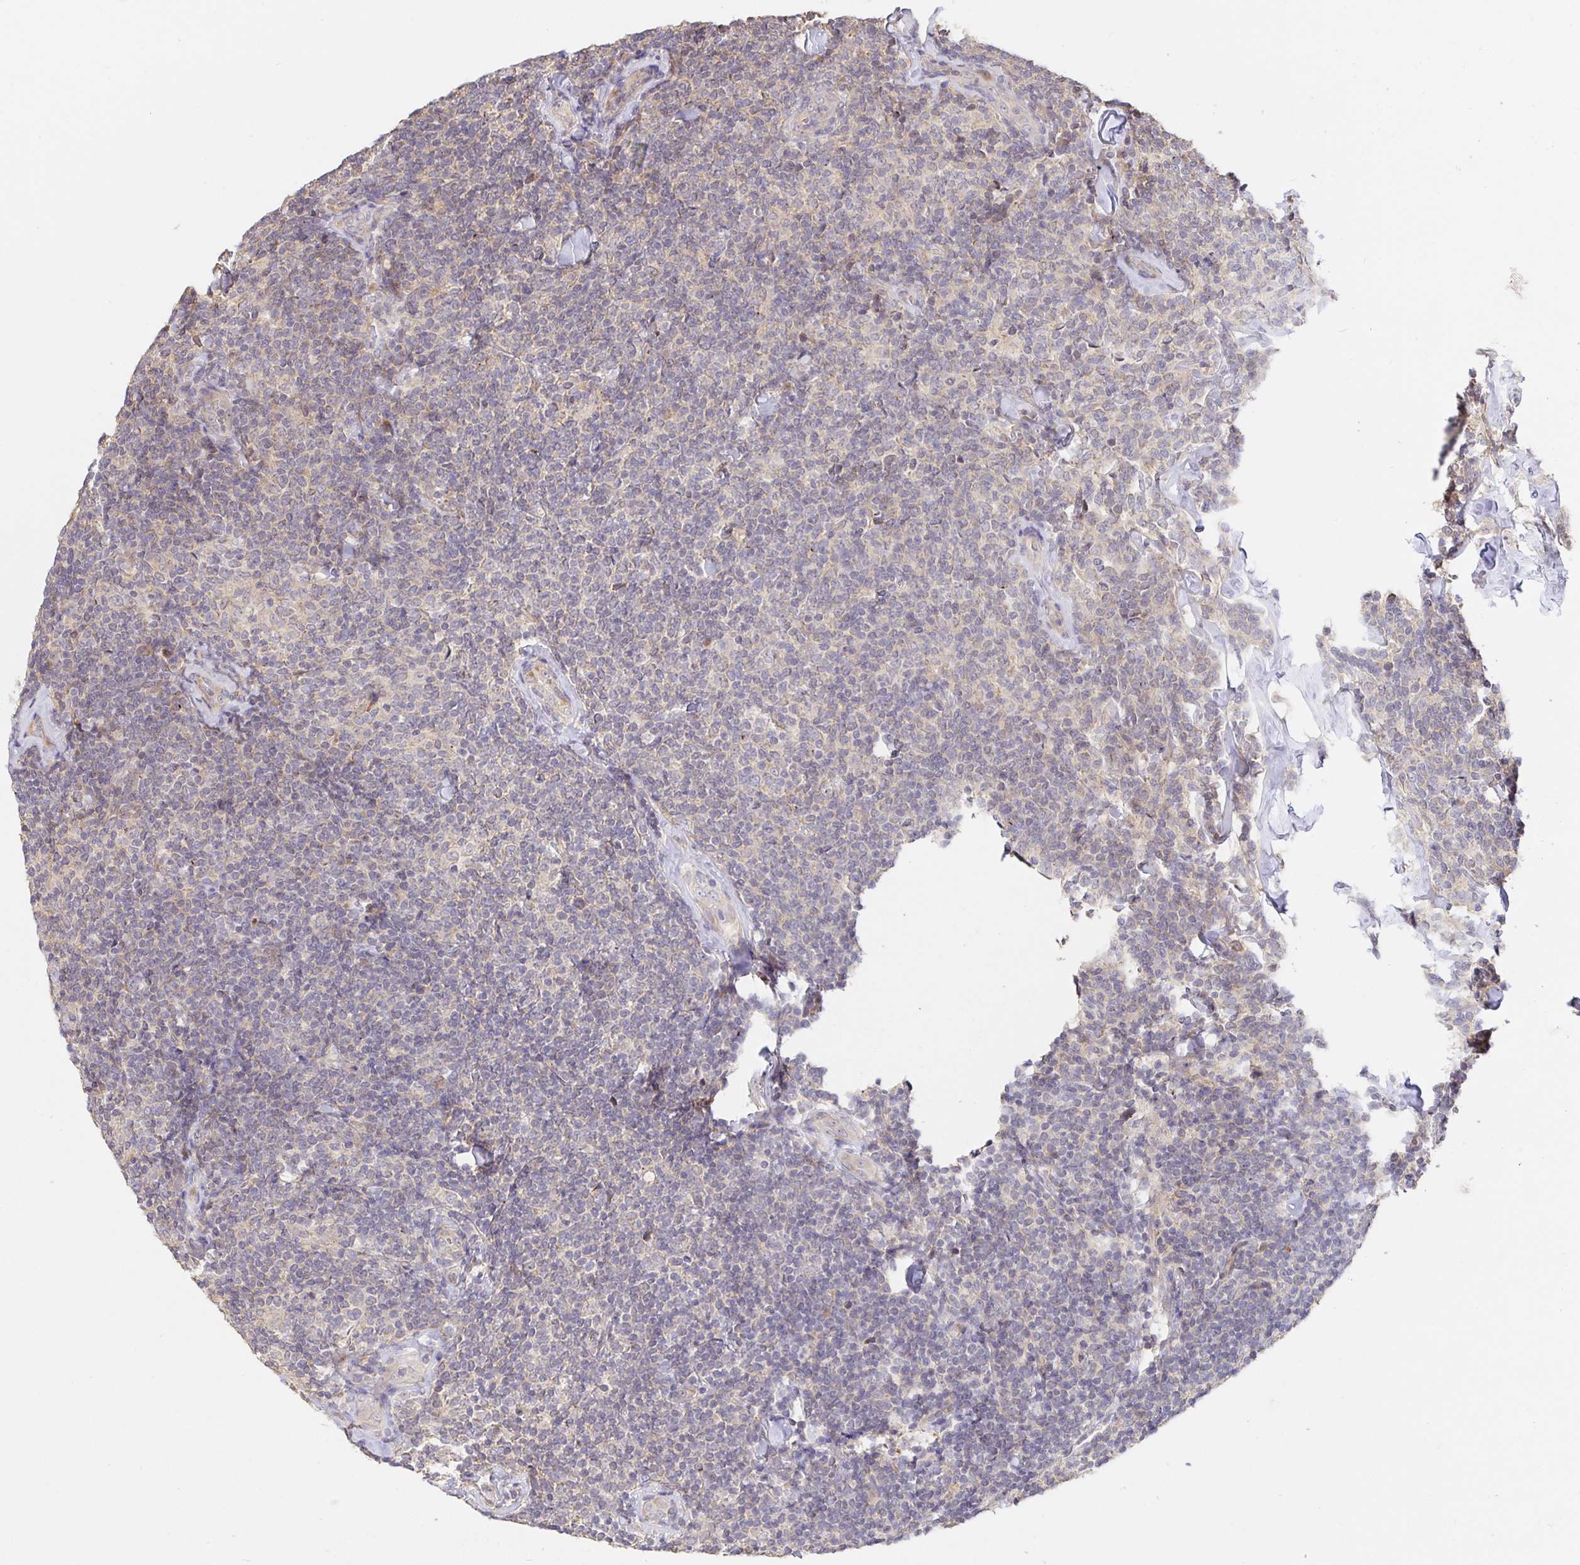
{"staining": {"intensity": "negative", "quantity": "none", "location": "none"}, "tissue": "lymphoma", "cell_type": "Tumor cells", "image_type": "cancer", "snomed": [{"axis": "morphology", "description": "Malignant lymphoma, non-Hodgkin's type, Low grade"}, {"axis": "topography", "description": "Lymph node"}], "caption": "Immunohistochemistry (IHC) histopathology image of neoplastic tissue: human low-grade malignant lymphoma, non-Hodgkin's type stained with DAB displays no significant protein expression in tumor cells.", "gene": "ZDHHC11", "patient": {"sex": "female", "age": 56}}